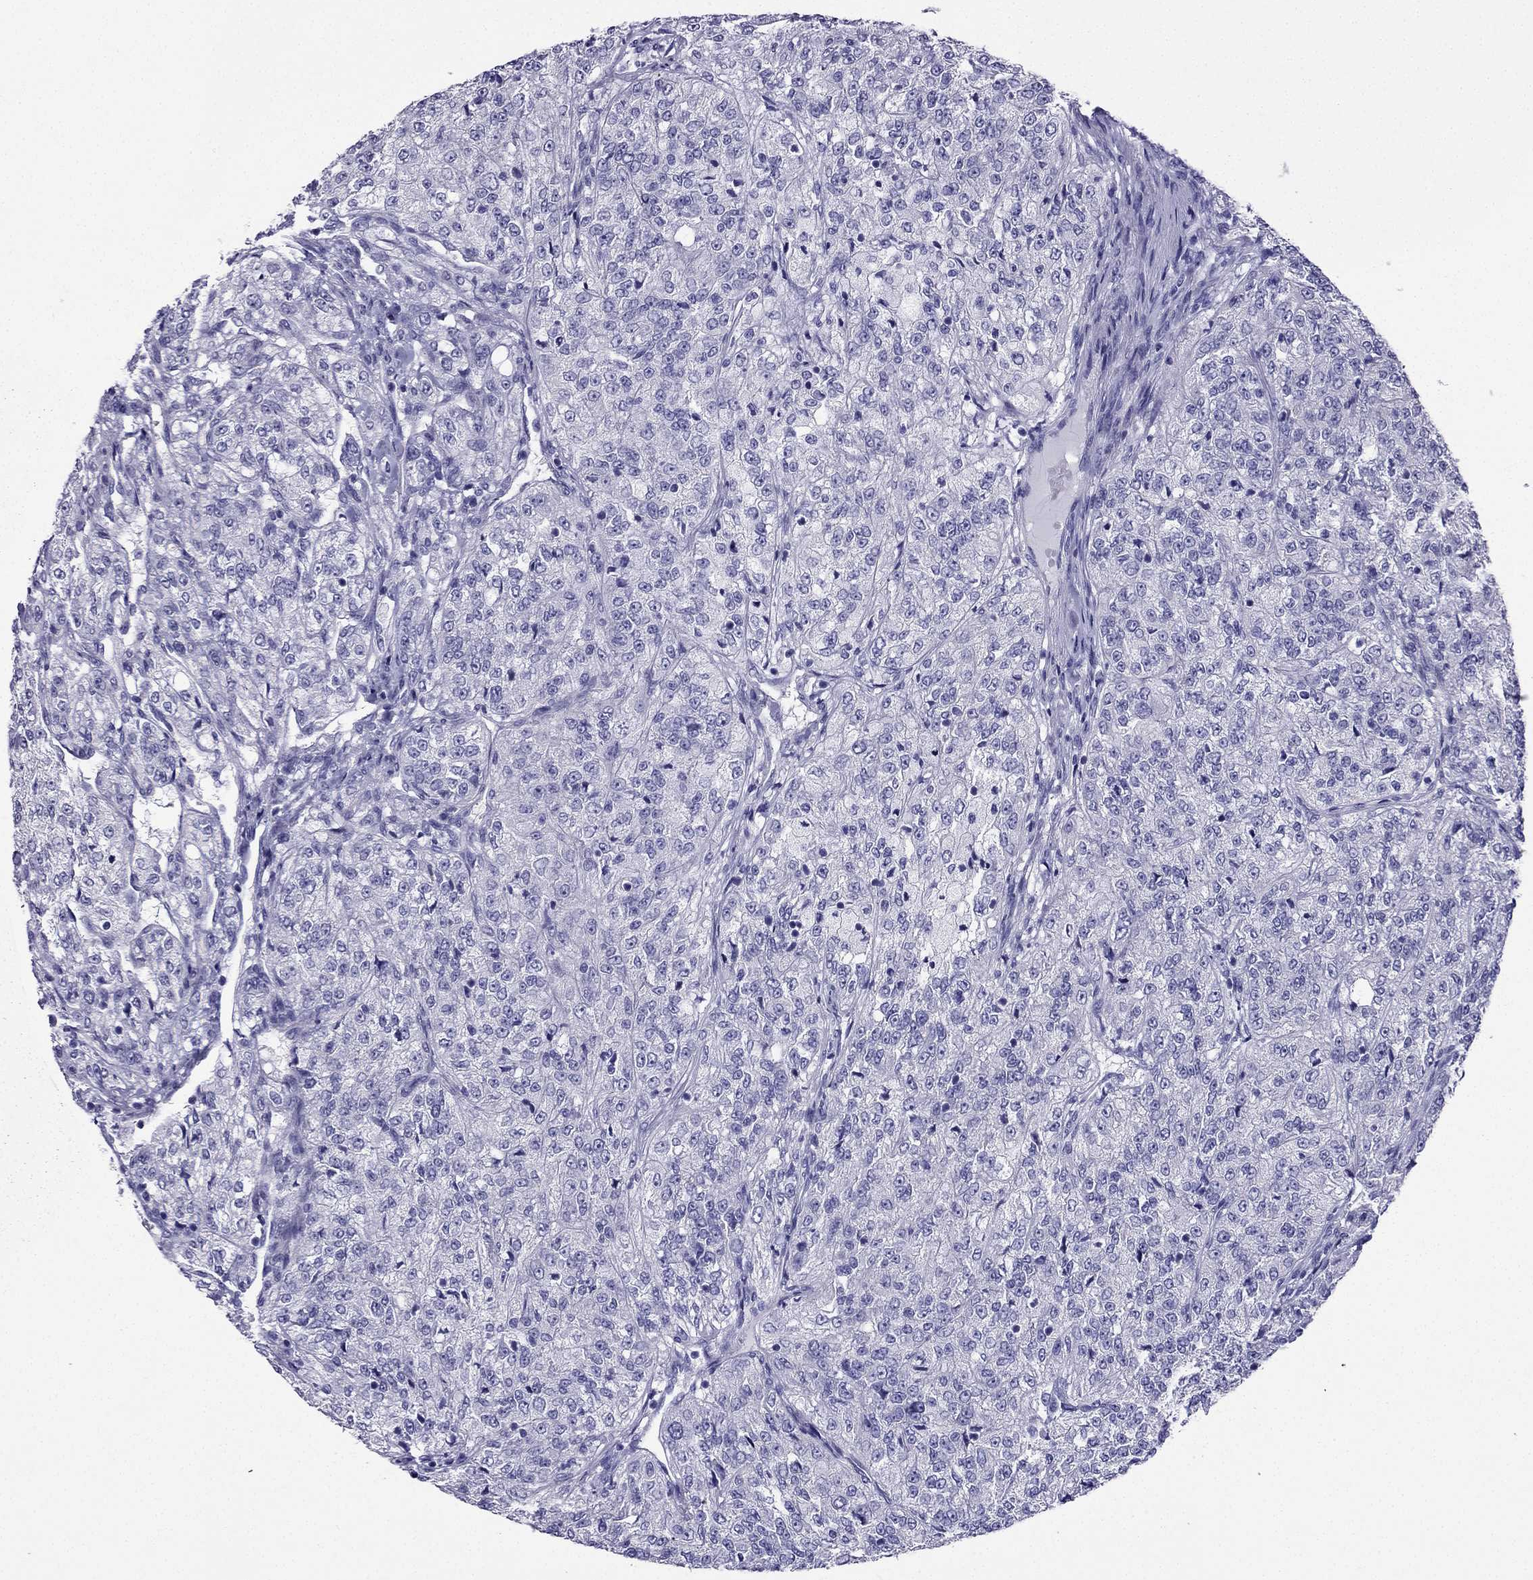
{"staining": {"intensity": "negative", "quantity": "none", "location": "none"}, "tissue": "renal cancer", "cell_type": "Tumor cells", "image_type": "cancer", "snomed": [{"axis": "morphology", "description": "Adenocarcinoma, NOS"}, {"axis": "topography", "description": "Kidney"}], "caption": "A histopathology image of renal adenocarcinoma stained for a protein displays no brown staining in tumor cells. (Brightfield microscopy of DAB (3,3'-diaminobenzidine) immunohistochemistry at high magnification).", "gene": "KCNJ10", "patient": {"sex": "female", "age": 63}}